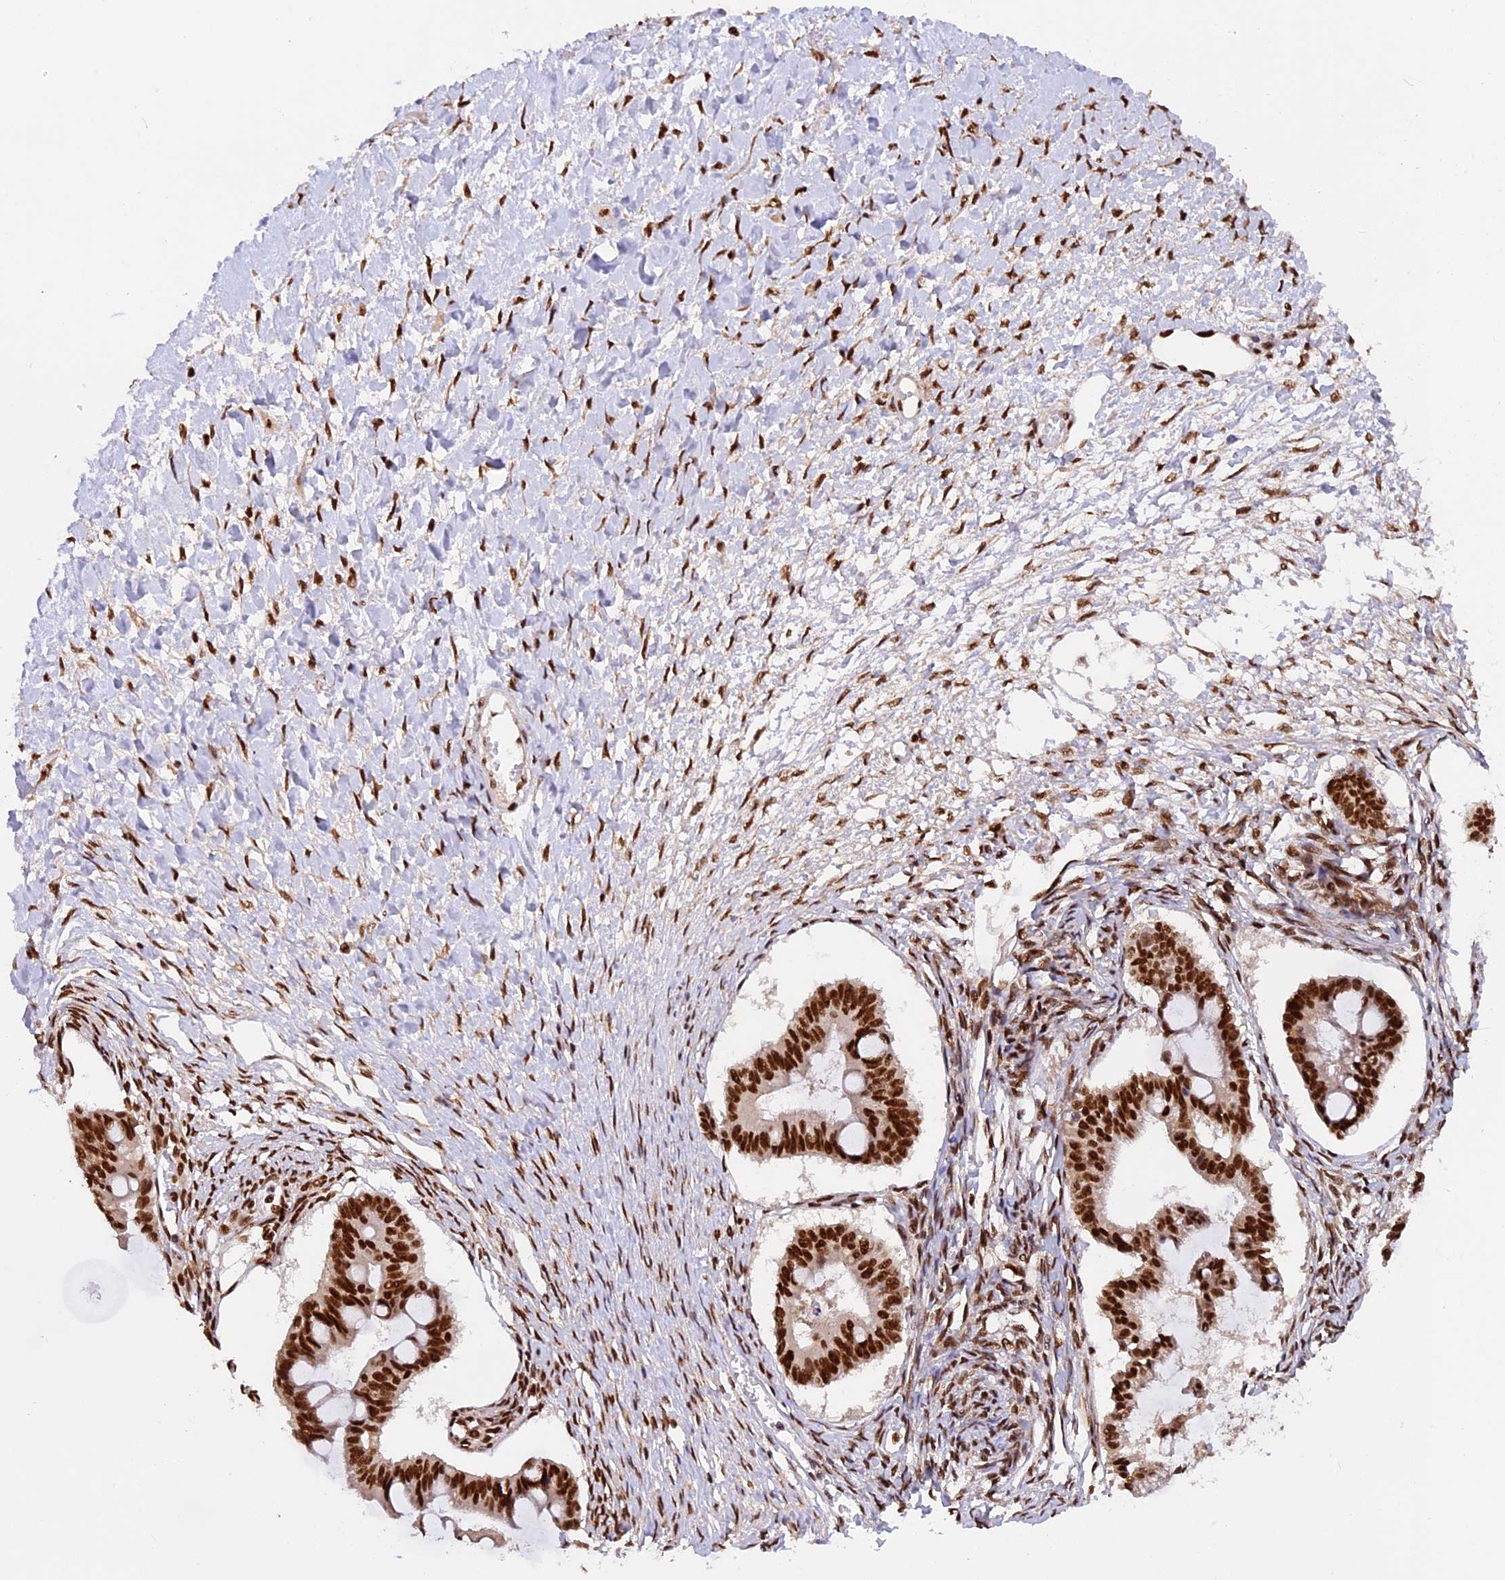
{"staining": {"intensity": "strong", "quantity": ">75%", "location": "nuclear"}, "tissue": "ovarian cancer", "cell_type": "Tumor cells", "image_type": "cancer", "snomed": [{"axis": "morphology", "description": "Cystadenocarcinoma, mucinous, NOS"}, {"axis": "topography", "description": "Ovary"}], "caption": "High-power microscopy captured an IHC micrograph of mucinous cystadenocarcinoma (ovarian), revealing strong nuclear positivity in about >75% of tumor cells.", "gene": "RAMAC", "patient": {"sex": "female", "age": 73}}